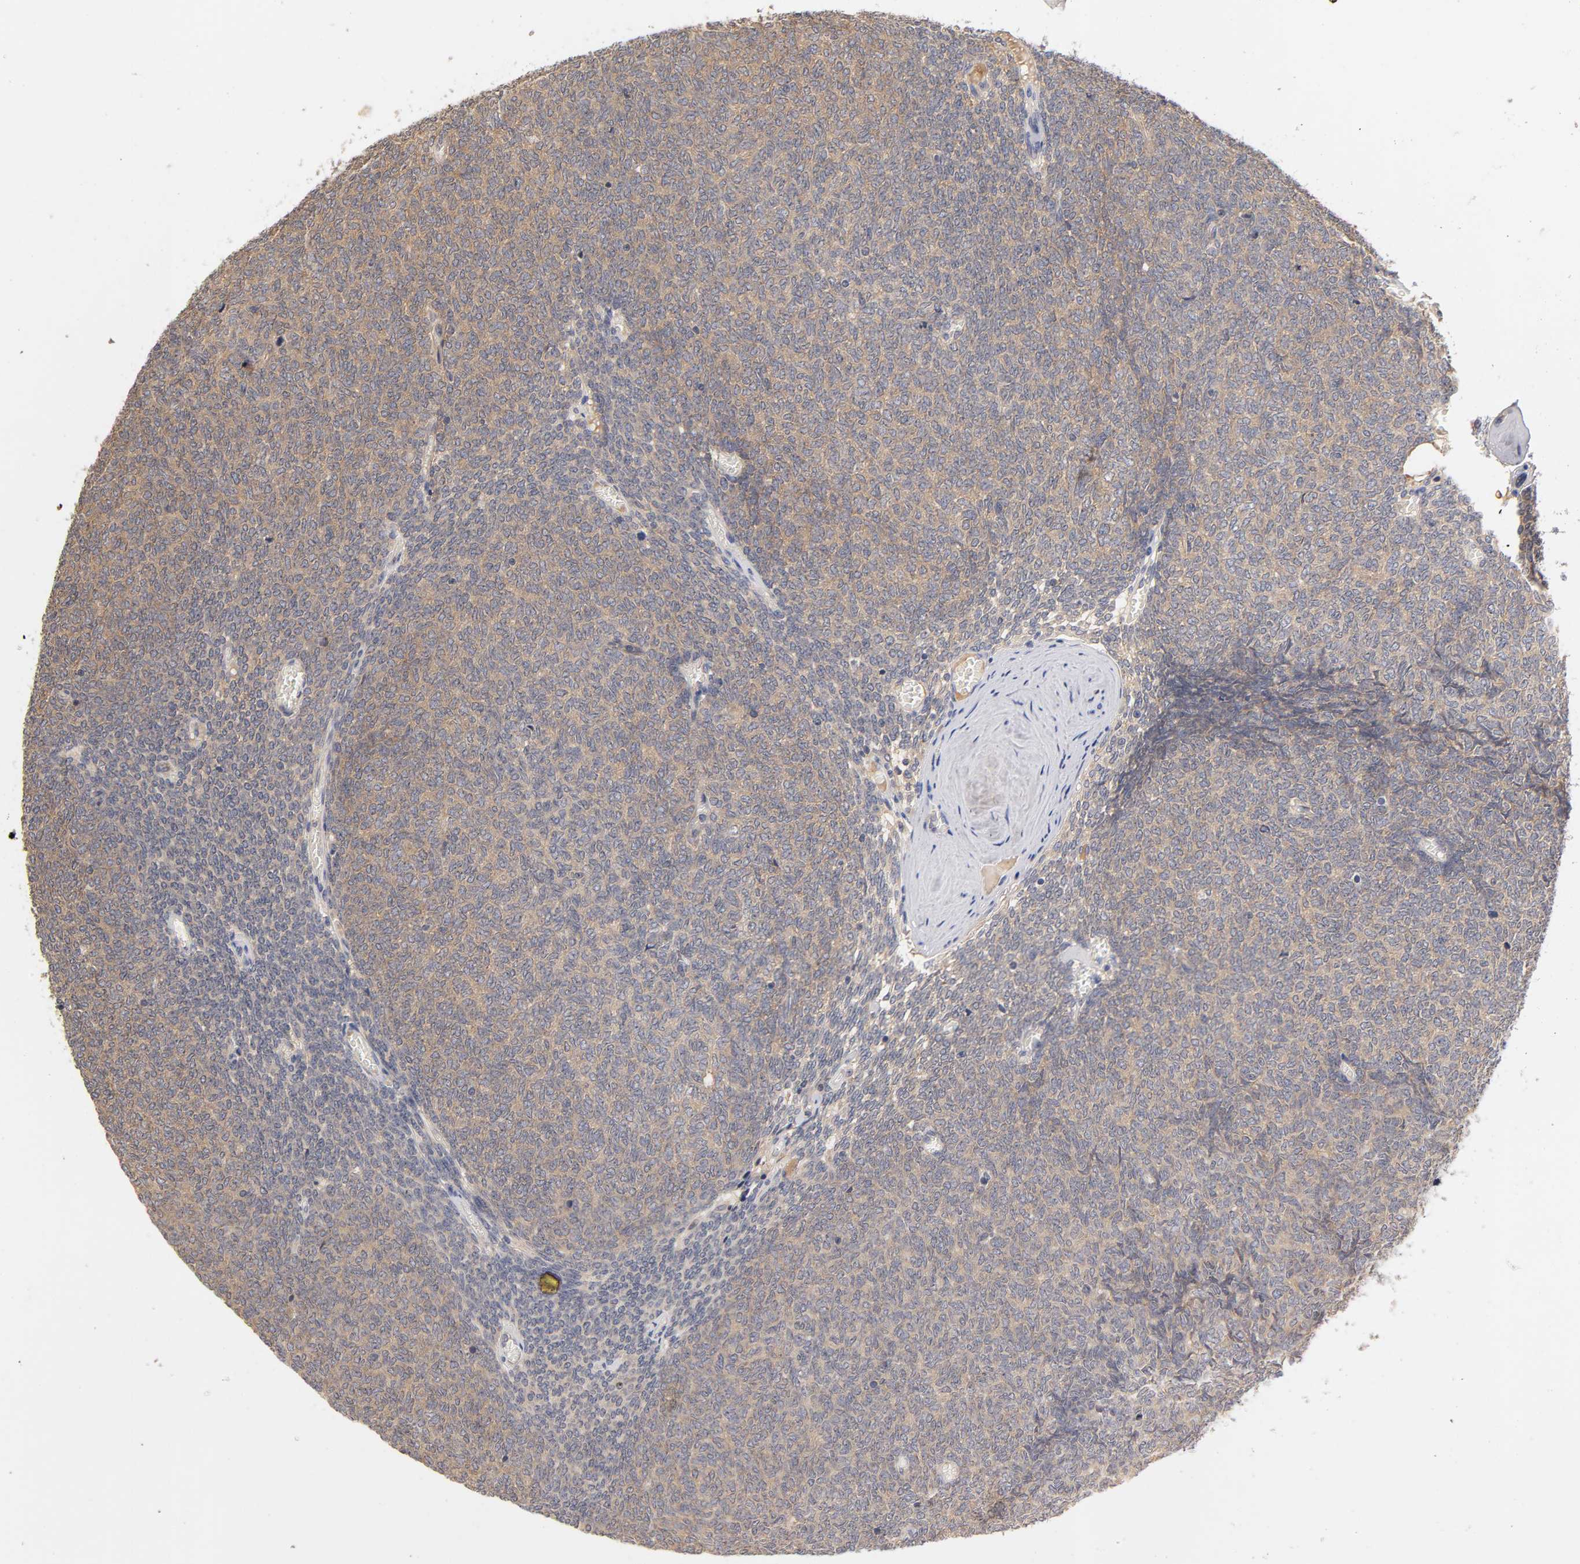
{"staining": {"intensity": "moderate", "quantity": ">75%", "location": "cytoplasmic/membranous"}, "tissue": "renal cancer", "cell_type": "Tumor cells", "image_type": "cancer", "snomed": [{"axis": "morphology", "description": "Neoplasm, malignant, NOS"}, {"axis": "topography", "description": "Kidney"}], "caption": "This photomicrograph reveals renal cancer stained with immunohistochemistry (IHC) to label a protein in brown. The cytoplasmic/membranous of tumor cells show moderate positivity for the protein. Nuclei are counter-stained blue.", "gene": "RPS29", "patient": {"sex": "male", "age": 28}}